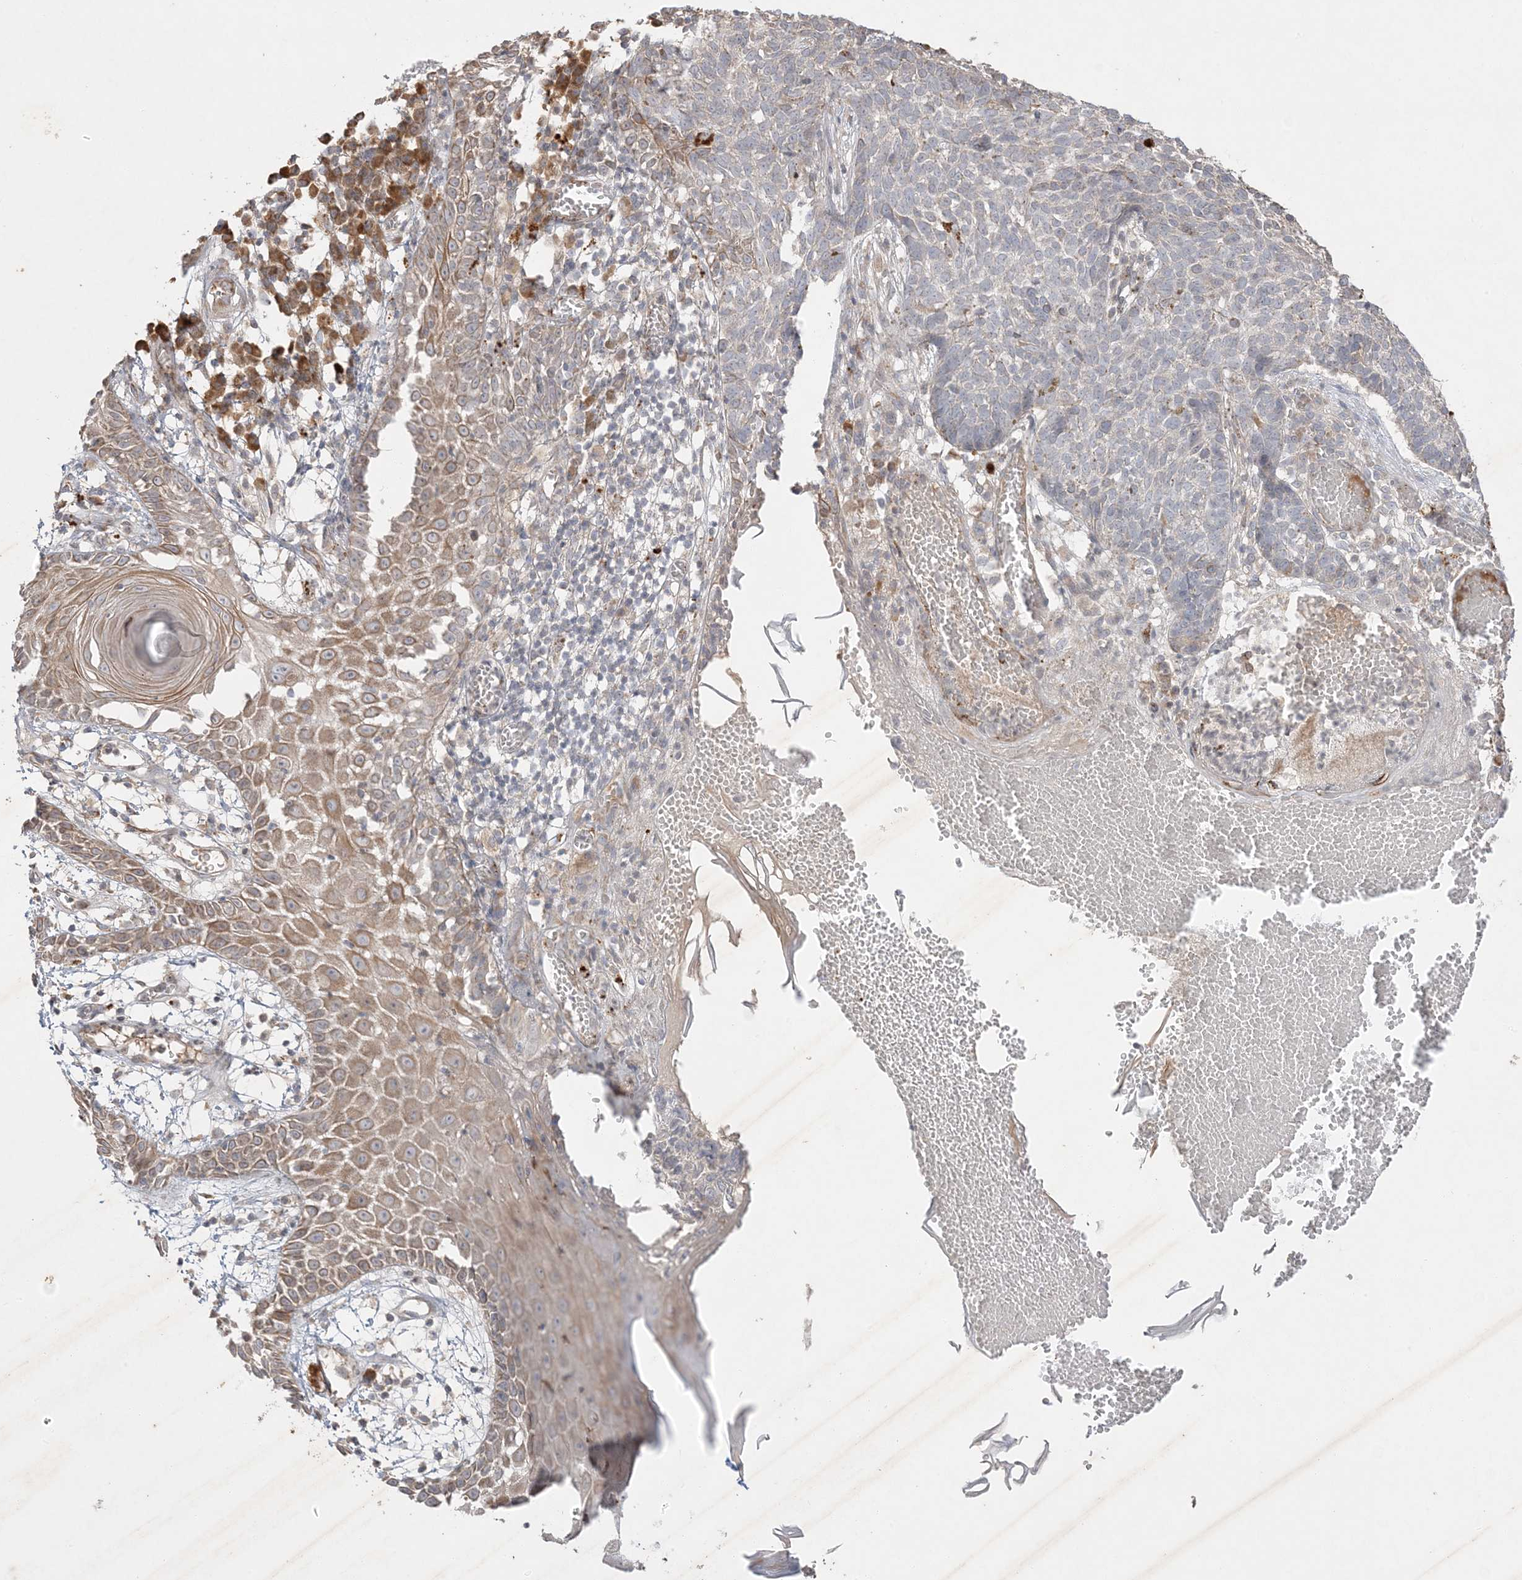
{"staining": {"intensity": "negative", "quantity": "none", "location": "none"}, "tissue": "skin cancer", "cell_type": "Tumor cells", "image_type": "cancer", "snomed": [{"axis": "morphology", "description": "Basal cell carcinoma"}, {"axis": "topography", "description": "Skin"}], "caption": "The micrograph reveals no staining of tumor cells in skin basal cell carcinoma.", "gene": "PRSS36", "patient": {"sex": "male", "age": 85}}